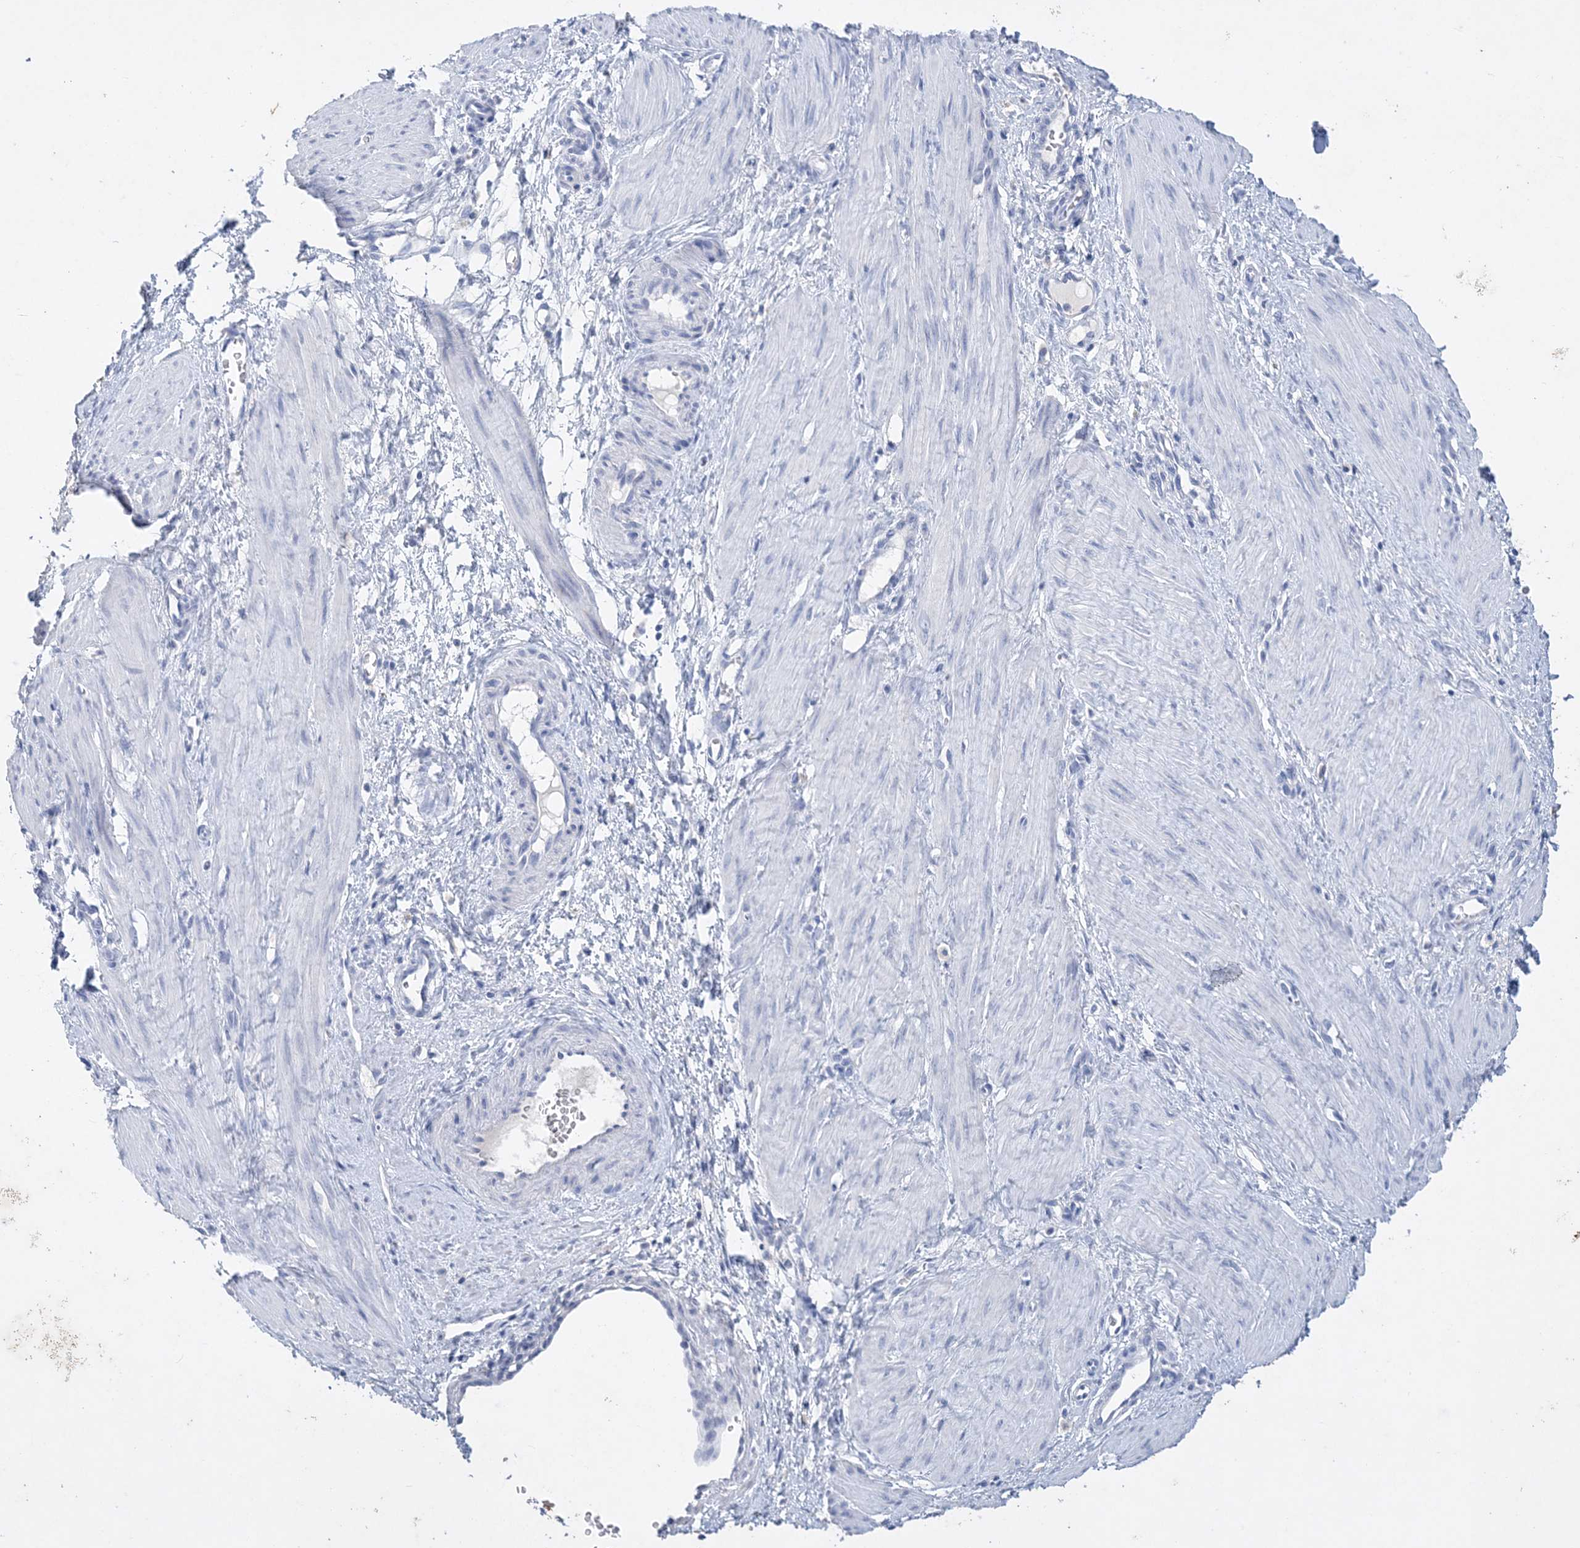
{"staining": {"intensity": "negative", "quantity": "none", "location": "none"}, "tissue": "smooth muscle", "cell_type": "Smooth muscle cells", "image_type": "normal", "snomed": [{"axis": "morphology", "description": "Normal tissue, NOS"}, {"axis": "topography", "description": "Endometrium"}], "caption": "Smooth muscle cells show no significant staining in unremarkable smooth muscle. Nuclei are stained in blue.", "gene": "COPS8", "patient": {"sex": "female", "age": 33}}